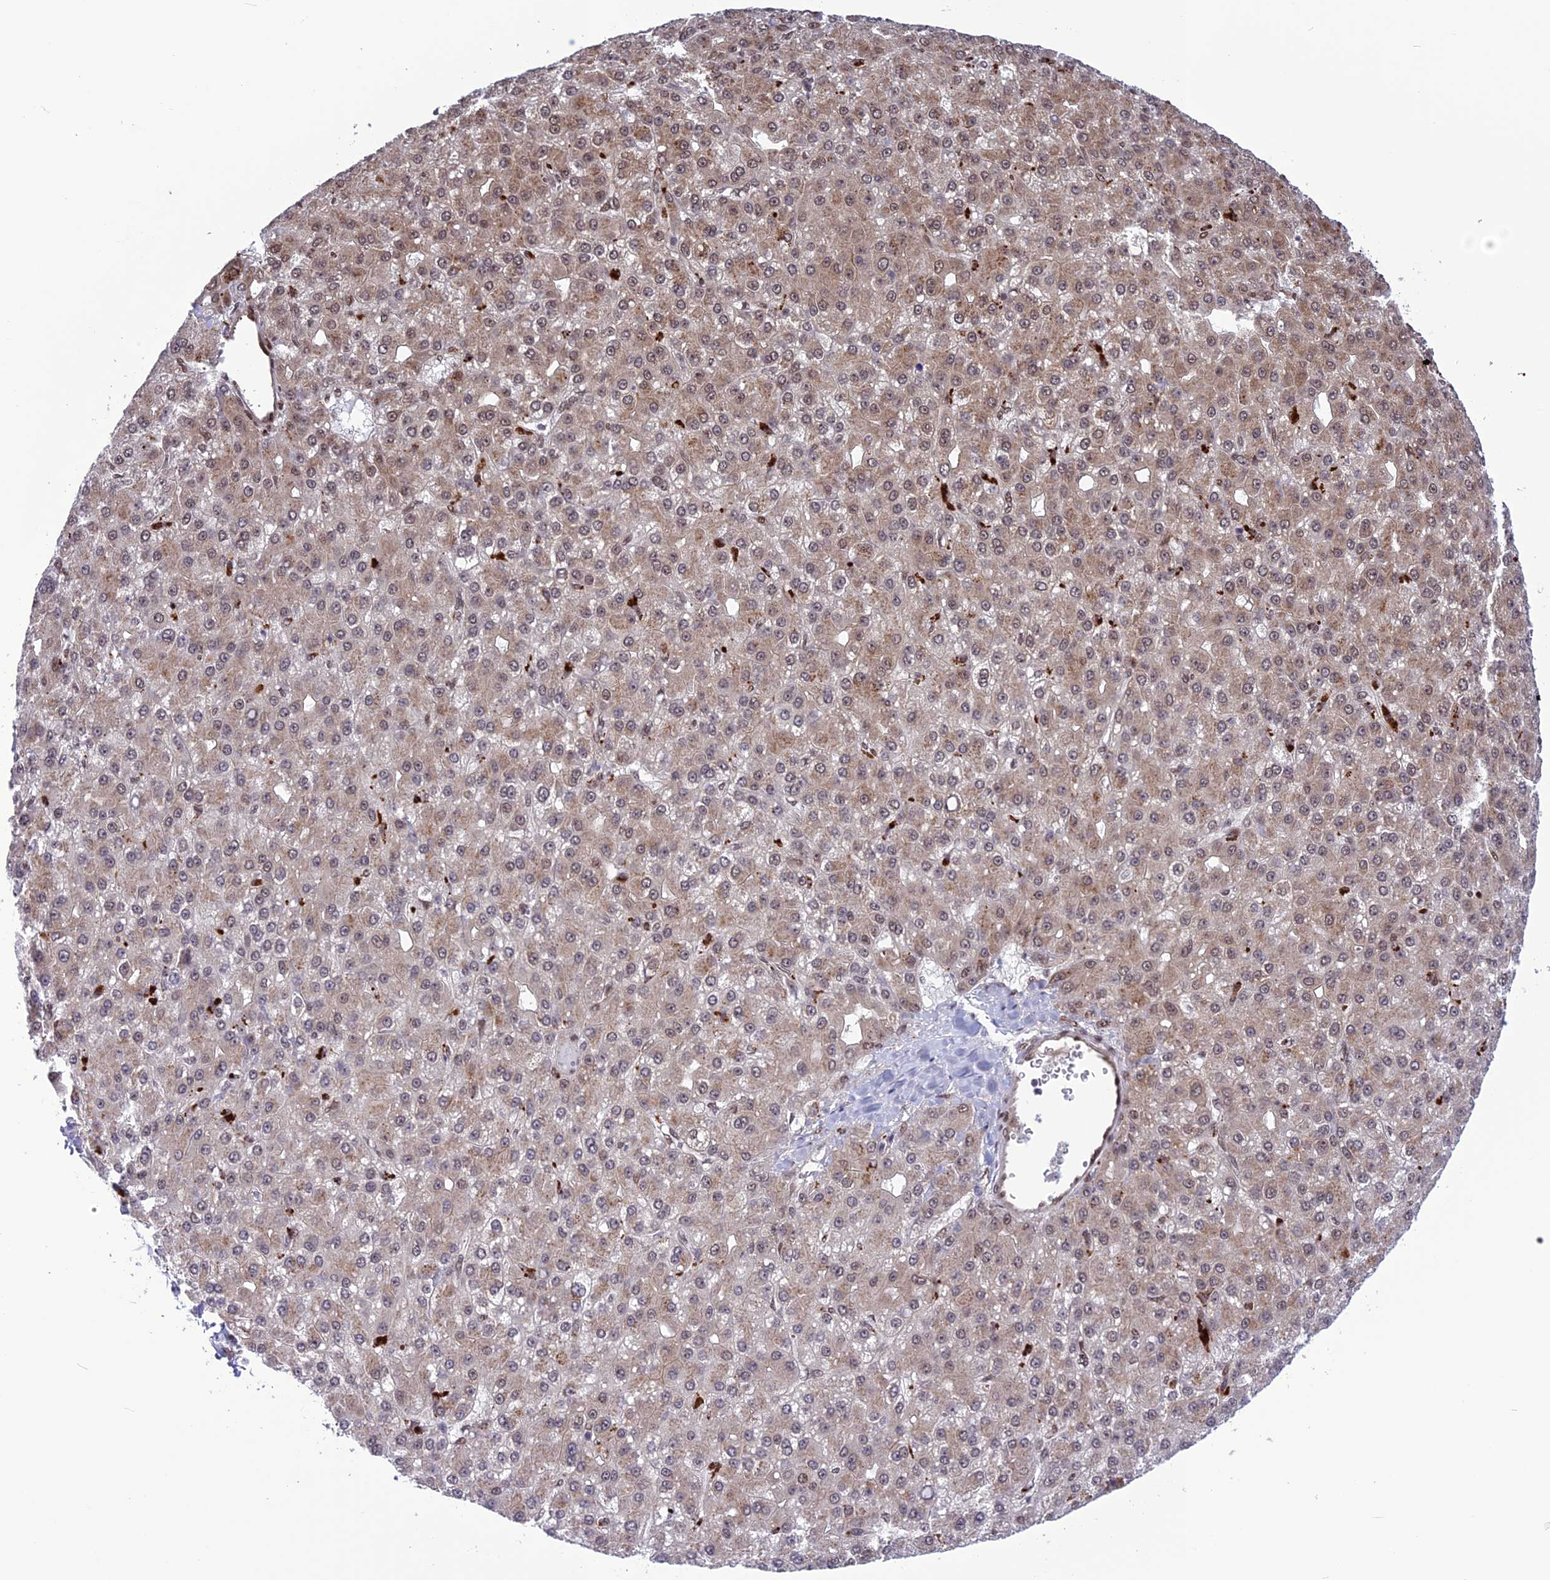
{"staining": {"intensity": "weak", "quantity": "25%-75%", "location": "cytoplasmic/membranous,nuclear"}, "tissue": "liver cancer", "cell_type": "Tumor cells", "image_type": "cancer", "snomed": [{"axis": "morphology", "description": "Carcinoma, Hepatocellular, NOS"}, {"axis": "topography", "description": "Liver"}], "caption": "Immunohistochemical staining of human liver cancer displays low levels of weak cytoplasmic/membranous and nuclear staining in about 25%-75% of tumor cells. (DAB (3,3'-diaminobenzidine) IHC, brown staining for protein, blue staining for nuclei).", "gene": "RTRAF", "patient": {"sex": "male", "age": 67}}